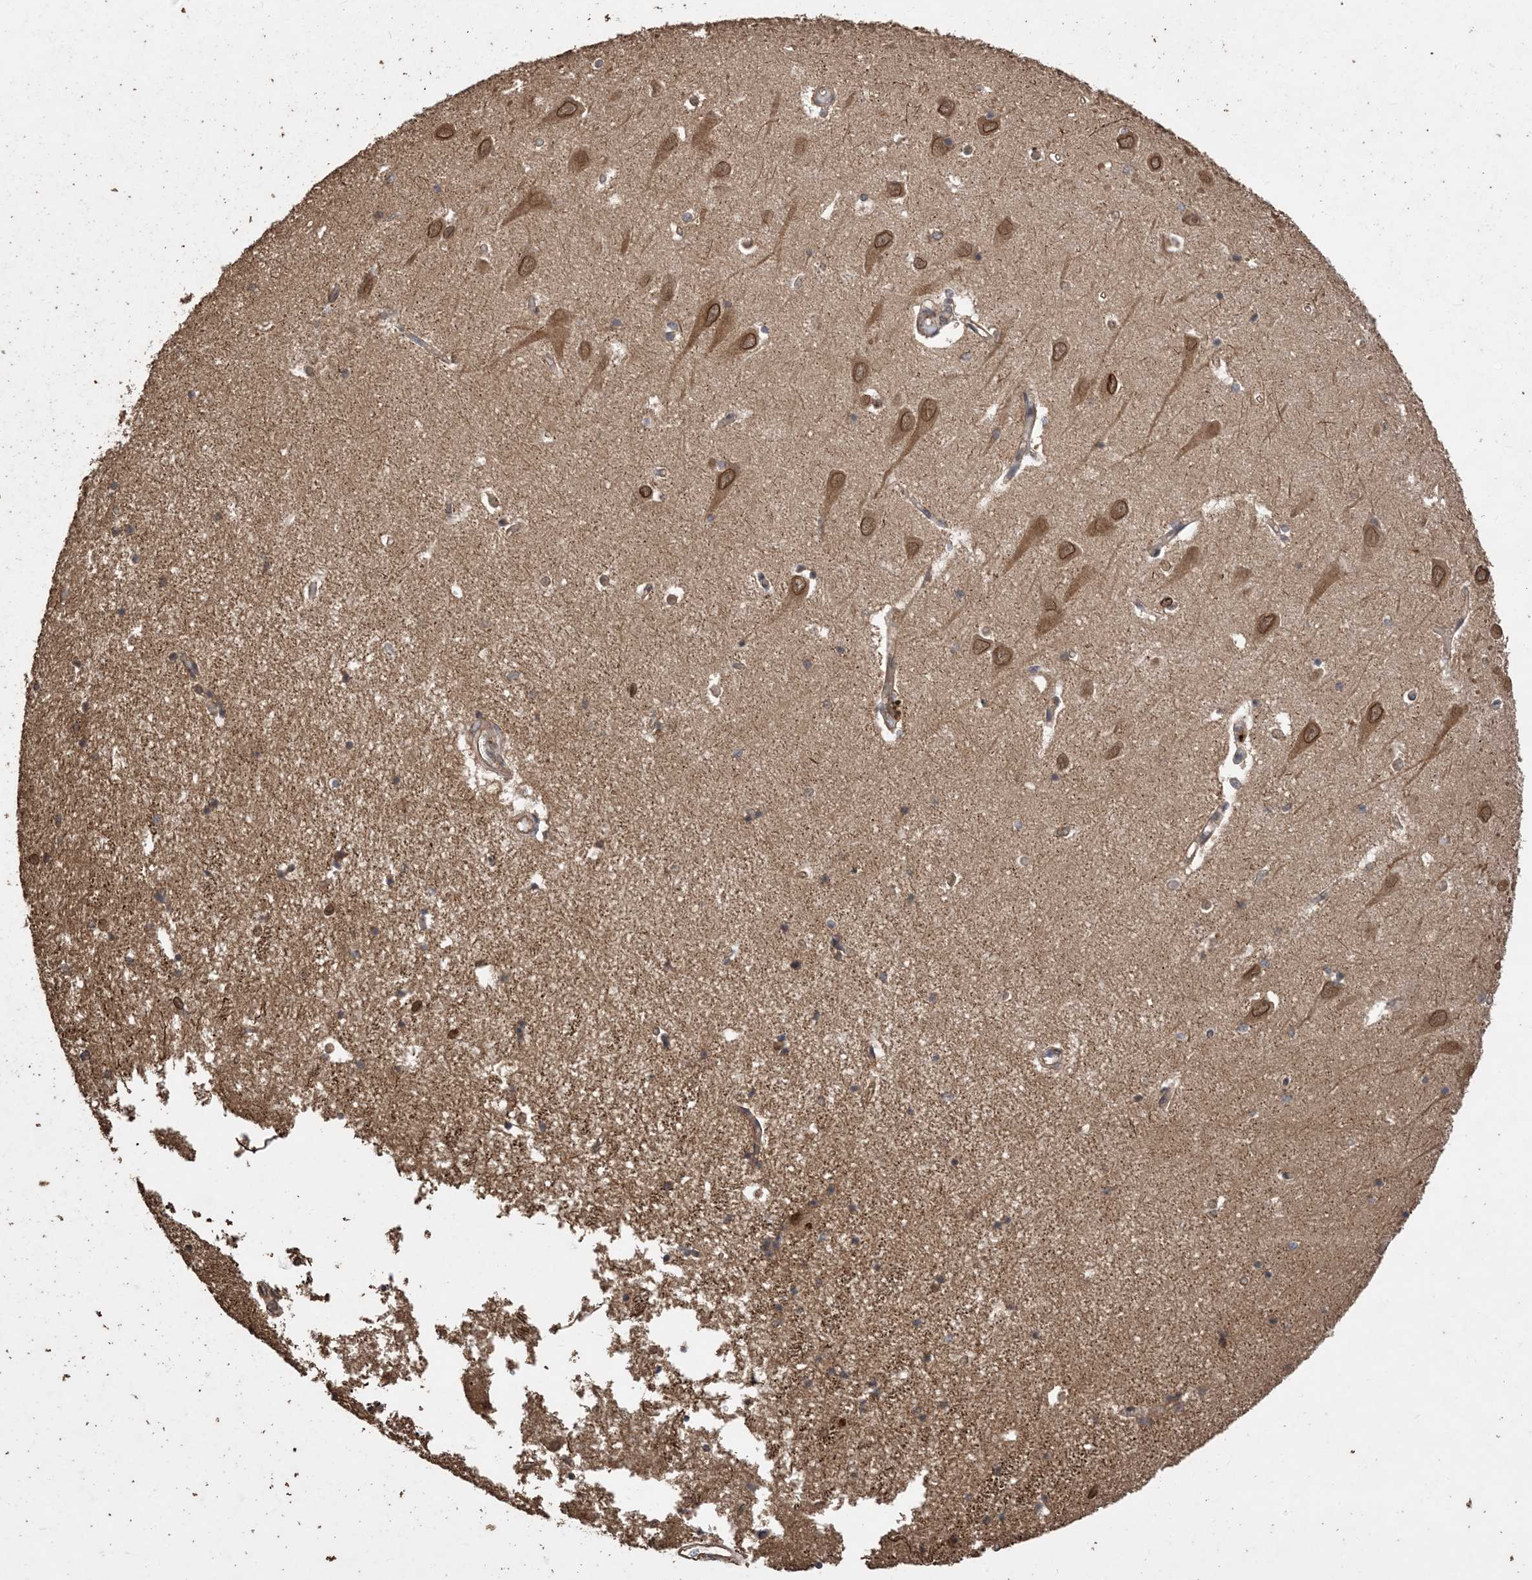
{"staining": {"intensity": "moderate", "quantity": "<25%", "location": "cytoplasmic/membranous,nuclear"}, "tissue": "hippocampus", "cell_type": "Glial cells", "image_type": "normal", "snomed": [{"axis": "morphology", "description": "Normal tissue, NOS"}, {"axis": "topography", "description": "Hippocampus"}], "caption": "Immunohistochemistry histopathology image of normal hippocampus stained for a protein (brown), which shows low levels of moderate cytoplasmic/membranous,nuclear positivity in approximately <25% of glial cells.", "gene": "ZKSCAN5", "patient": {"sex": "male", "age": 70}}